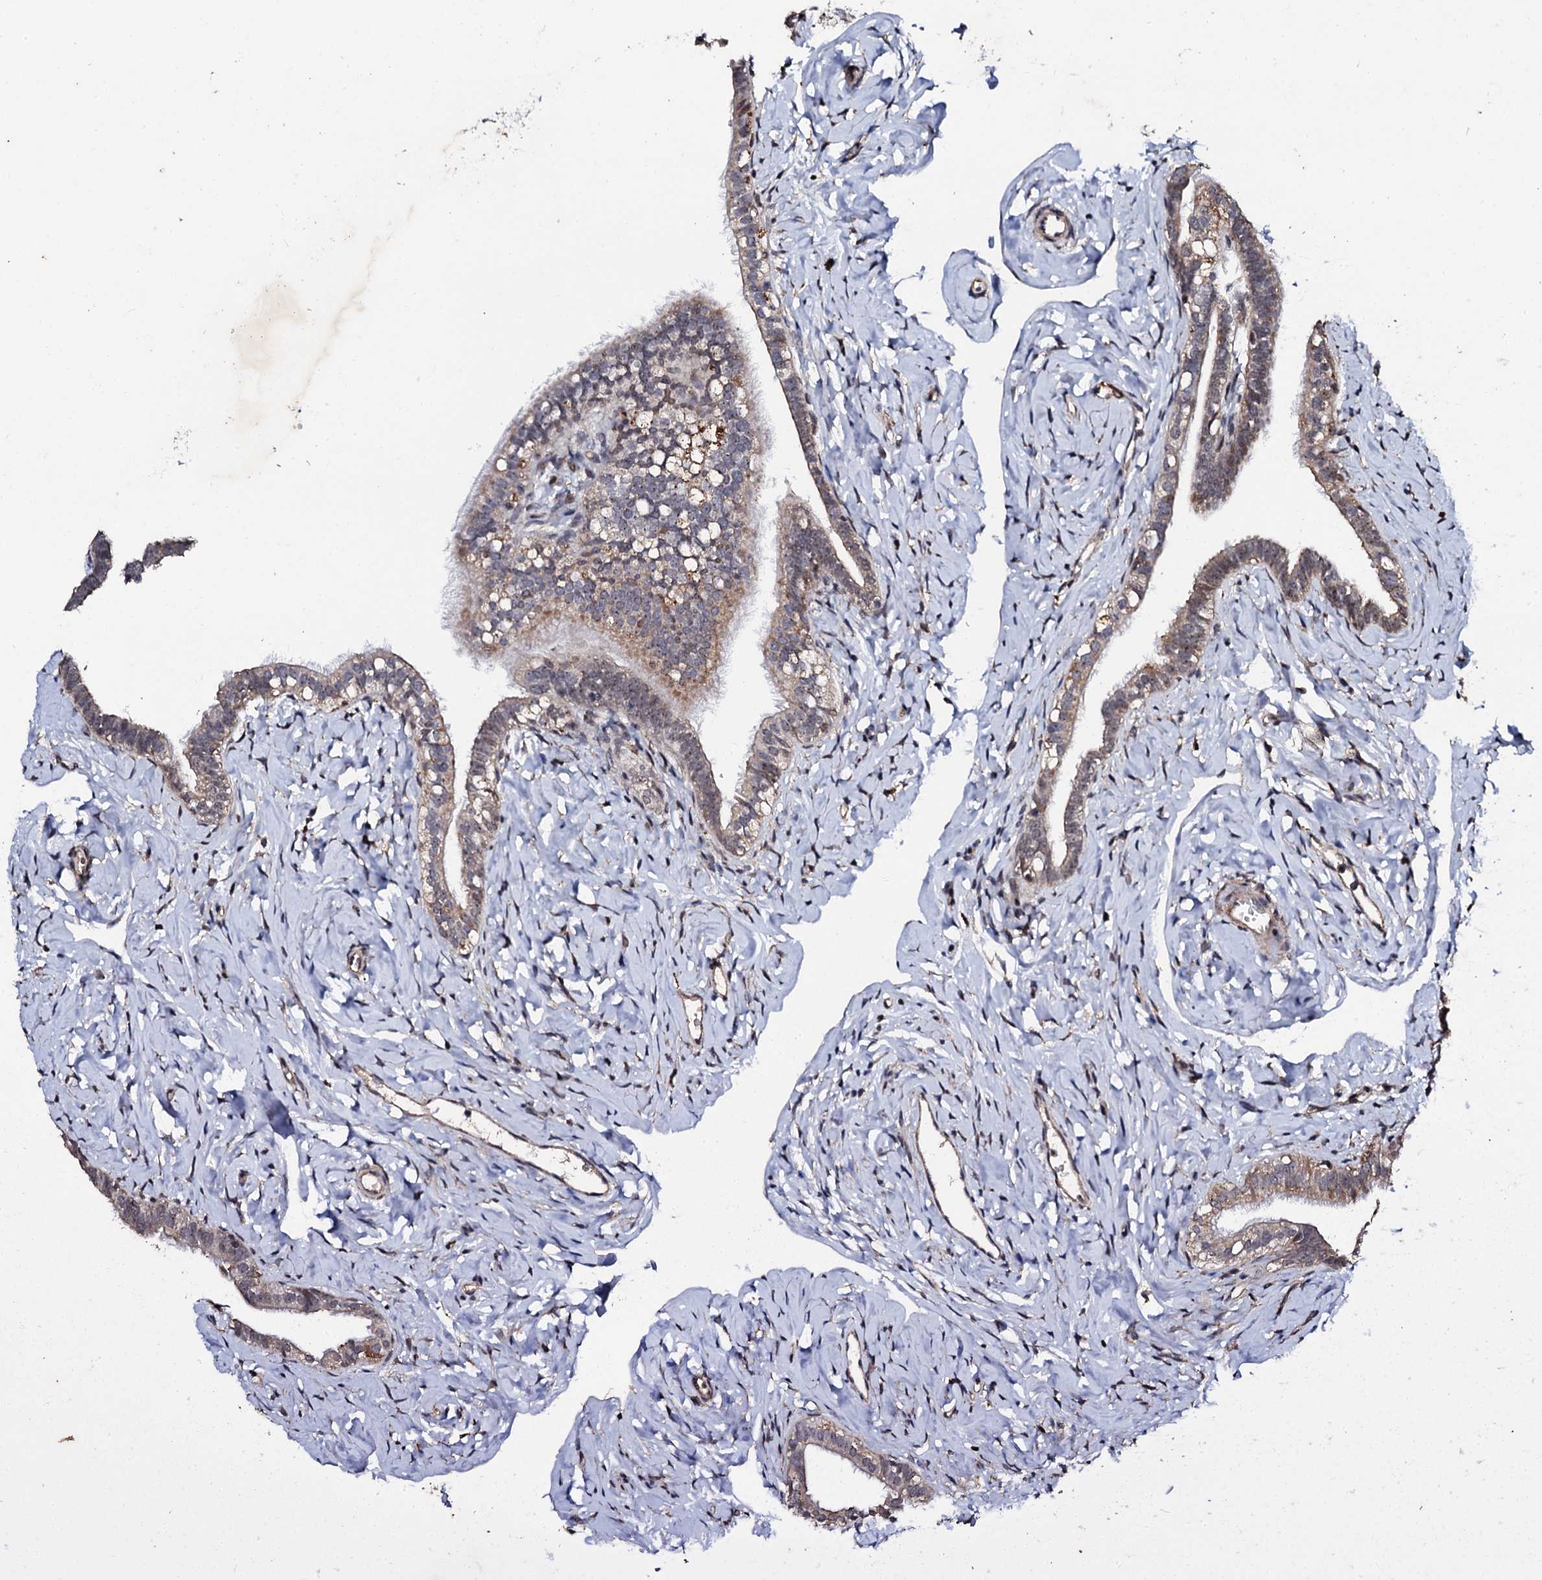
{"staining": {"intensity": "strong", "quantity": "<25%", "location": "cytoplasmic/membranous"}, "tissue": "fallopian tube", "cell_type": "Glandular cells", "image_type": "normal", "snomed": [{"axis": "morphology", "description": "Normal tissue, NOS"}, {"axis": "topography", "description": "Fallopian tube"}], "caption": "Glandular cells reveal medium levels of strong cytoplasmic/membranous expression in approximately <25% of cells in benign human fallopian tube.", "gene": "FAM111A", "patient": {"sex": "female", "age": 66}}